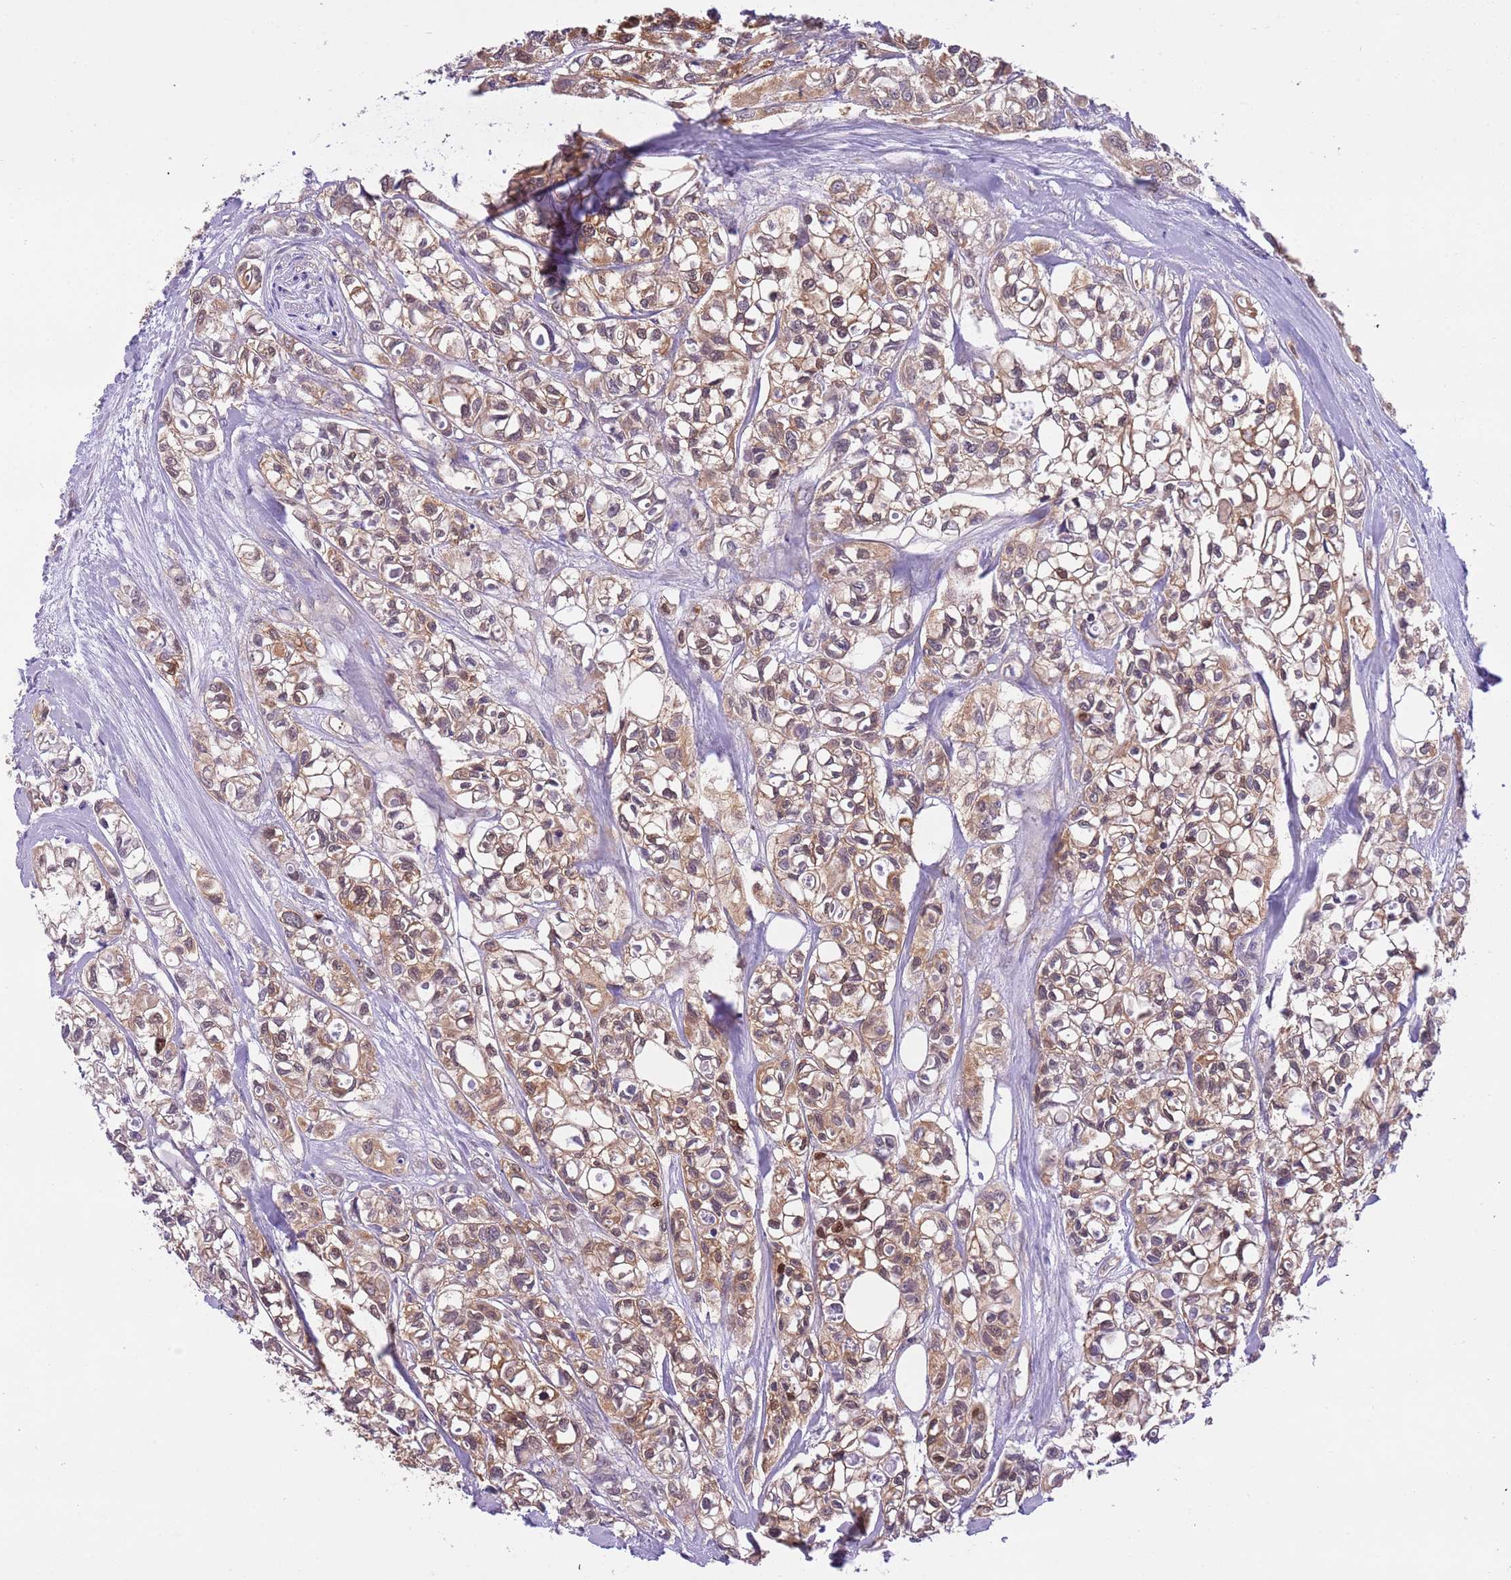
{"staining": {"intensity": "moderate", "quantity": ">75%", "location": "cytoplasmic/membranous"}, "tissue": "urothelial cancer", "cell_type": "Tumor cells", "image_type": "cancer", "snomed": [{"axis": "morphology", "description": "Urothelial carcinoma, High grade"}, {"axis": "topography", "description": "Urinary bladder"}], "caption": "This is a histology image of immunohistochemistry (IHC) staining of urothelial cancer, which shows moderate staining in the cytoplasmic/membranous of tumor cells.", "gene": "STIP1", "patient": {"sex": "male", "age": 67}}